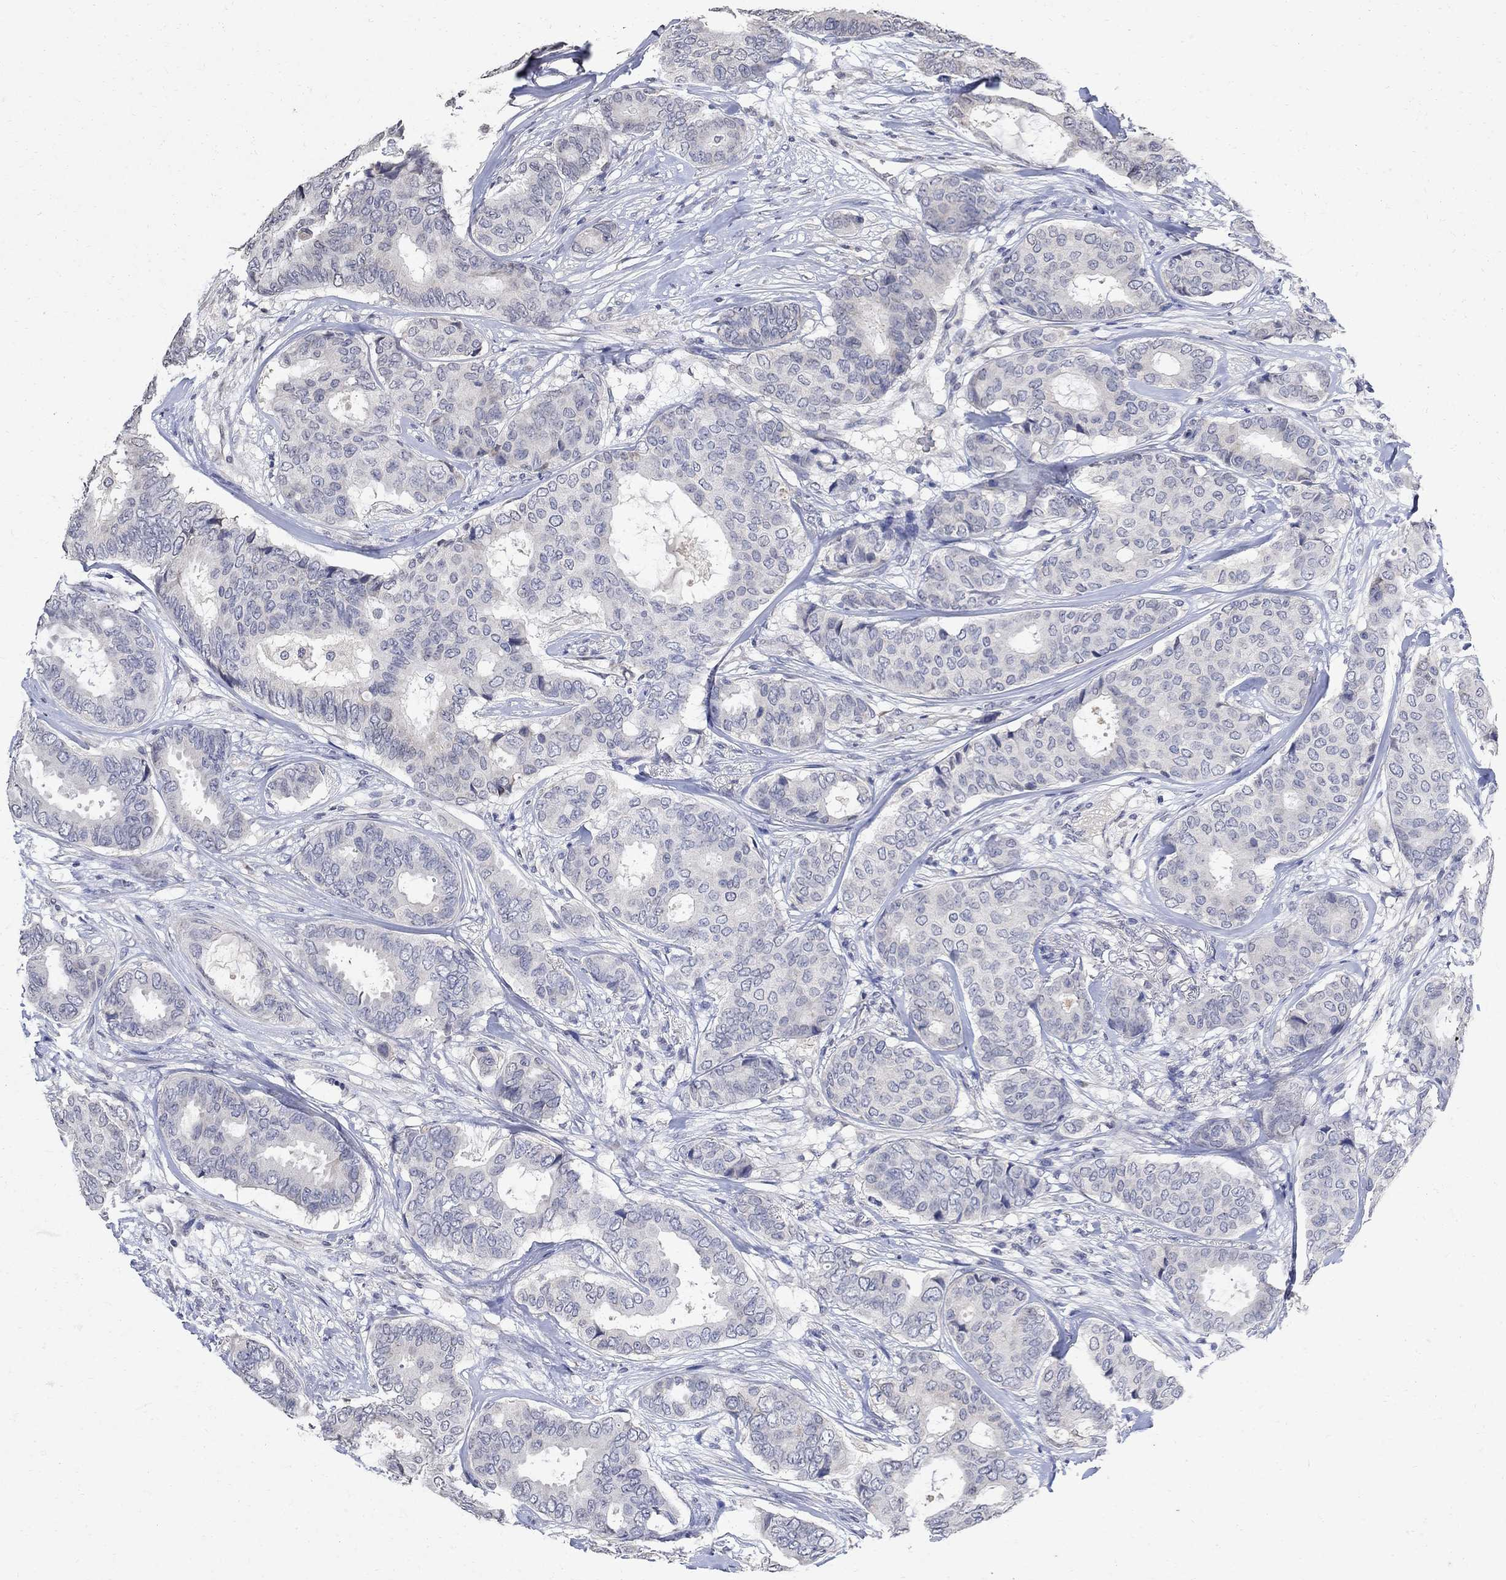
{"staining": {"intensity": "negative", "quantity": "none", "location": "none"}, "tissue": "breast cancer", "cell_type": "Tumor cells", "image_type": "cancer", "snomed": [{"axis": "morphology", "description": "Duct carcinoma"}, {"axis": "topography", "description": "Breast"}], "caption": "DAB immunohistochemical staining of human breast cancer (intraductal carcinoma) exhibits no significant expression in tumor cells.", "gene": "TMEM169", "patient": {"sex": "female", "age": 75}}